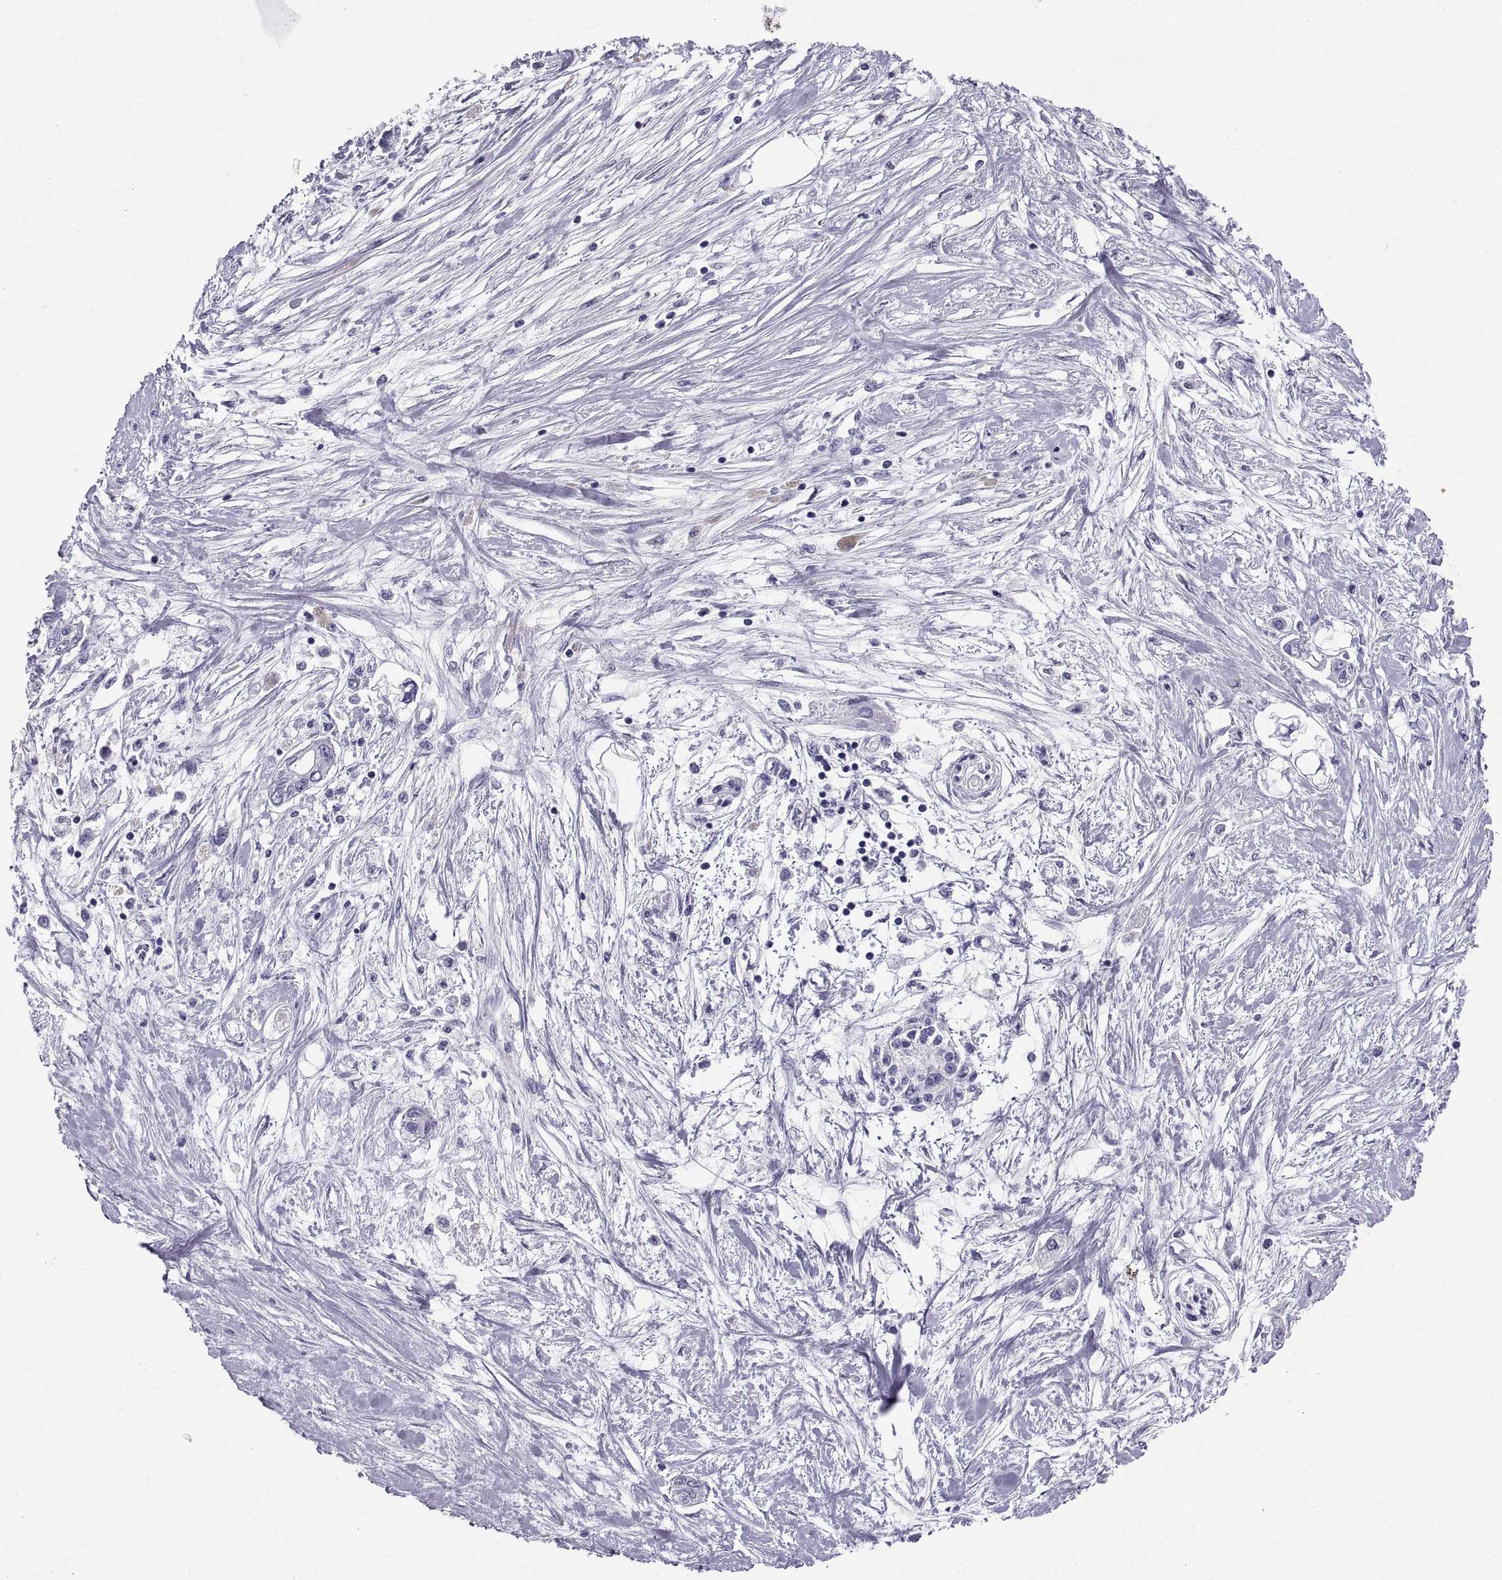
{"staining": {"intensity": "negative", "quantity": "none", "location": "none"}, "tissue": "pancreatic cancer", "cell_type": "Tumor cells", "image_type": "cancer", "snomed": [{"axis": "morphology", "description": "Adenocarcinoma, NOS"}, {"axis": "topography", "description": "Pancreas"}], "caption": "Immunohistochemical staining of human adenocarcinoma (pancreatic) shows no significant staining in tumor cells. The staining is performed using DAB (3,3'-diaminobenzidine) brown chromogen with nuclei counter-stained in using hematoxylin.", "gene": "CT47A10", "patient": {"sex": "female", "age": 77}}